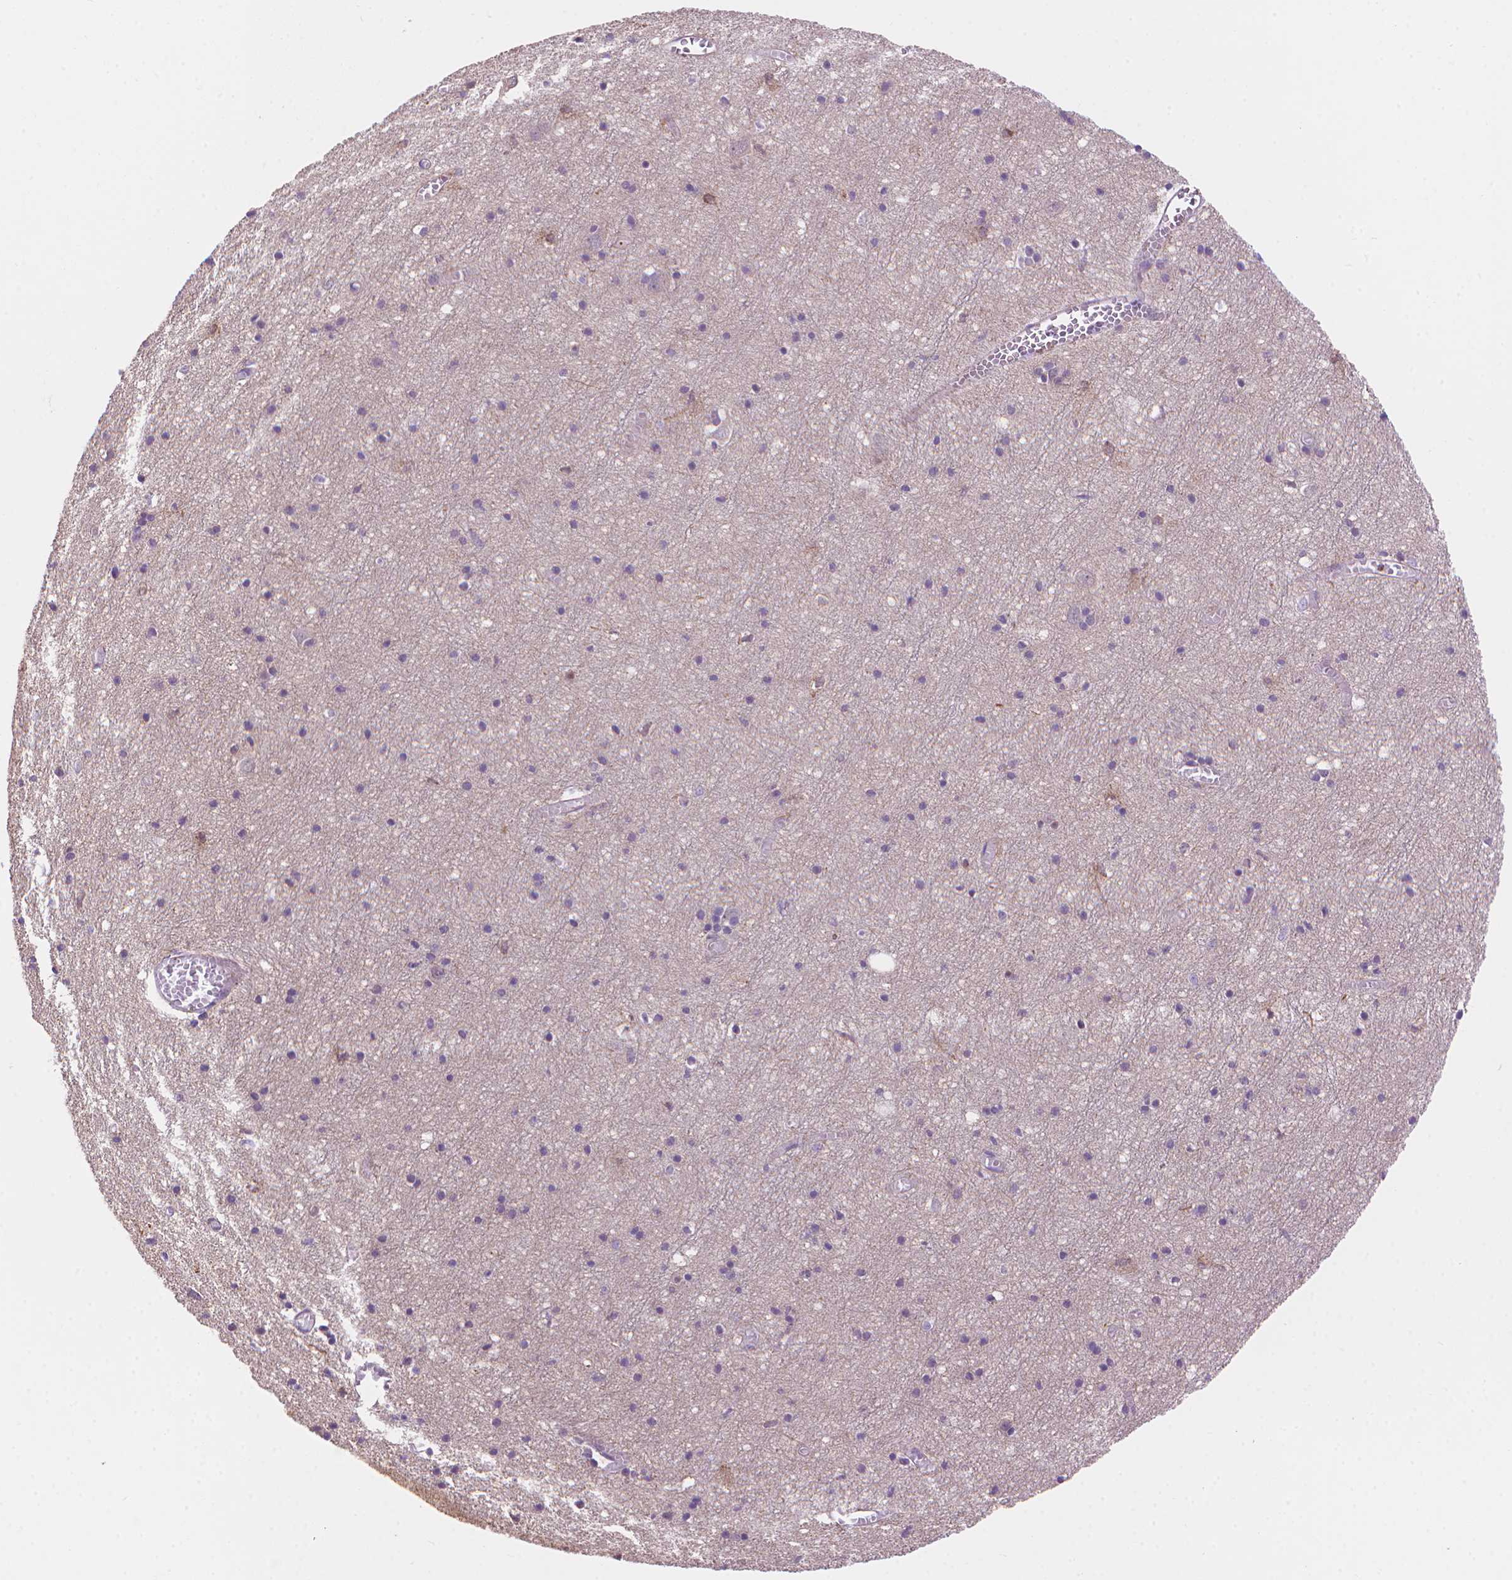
{"staining": {"intensity": "moderate", "quantity": "25%-75%", "location": "cytoplasmic/membranous"}, "tissue": "cerebral cortex", "cell_type": "Endothelial cells", "image_type": "normal", "snomed": [{"axis": "morphology", "description": "Normal tissue, NOS"}, {"axis": "topography", "description": "Cerebral cortex"}], "caption": "Cerebral cortex stained for a protein reveals moderate cytoplasmic/membranous positivity in endothelial cells. The staining is performed using DAB brown chromogen to label protein expression. The nuclei are counter-stained blue using hematoxylin.", "gene": "AMMECR1L", "patient": {"sex": "male", "age": 70}}